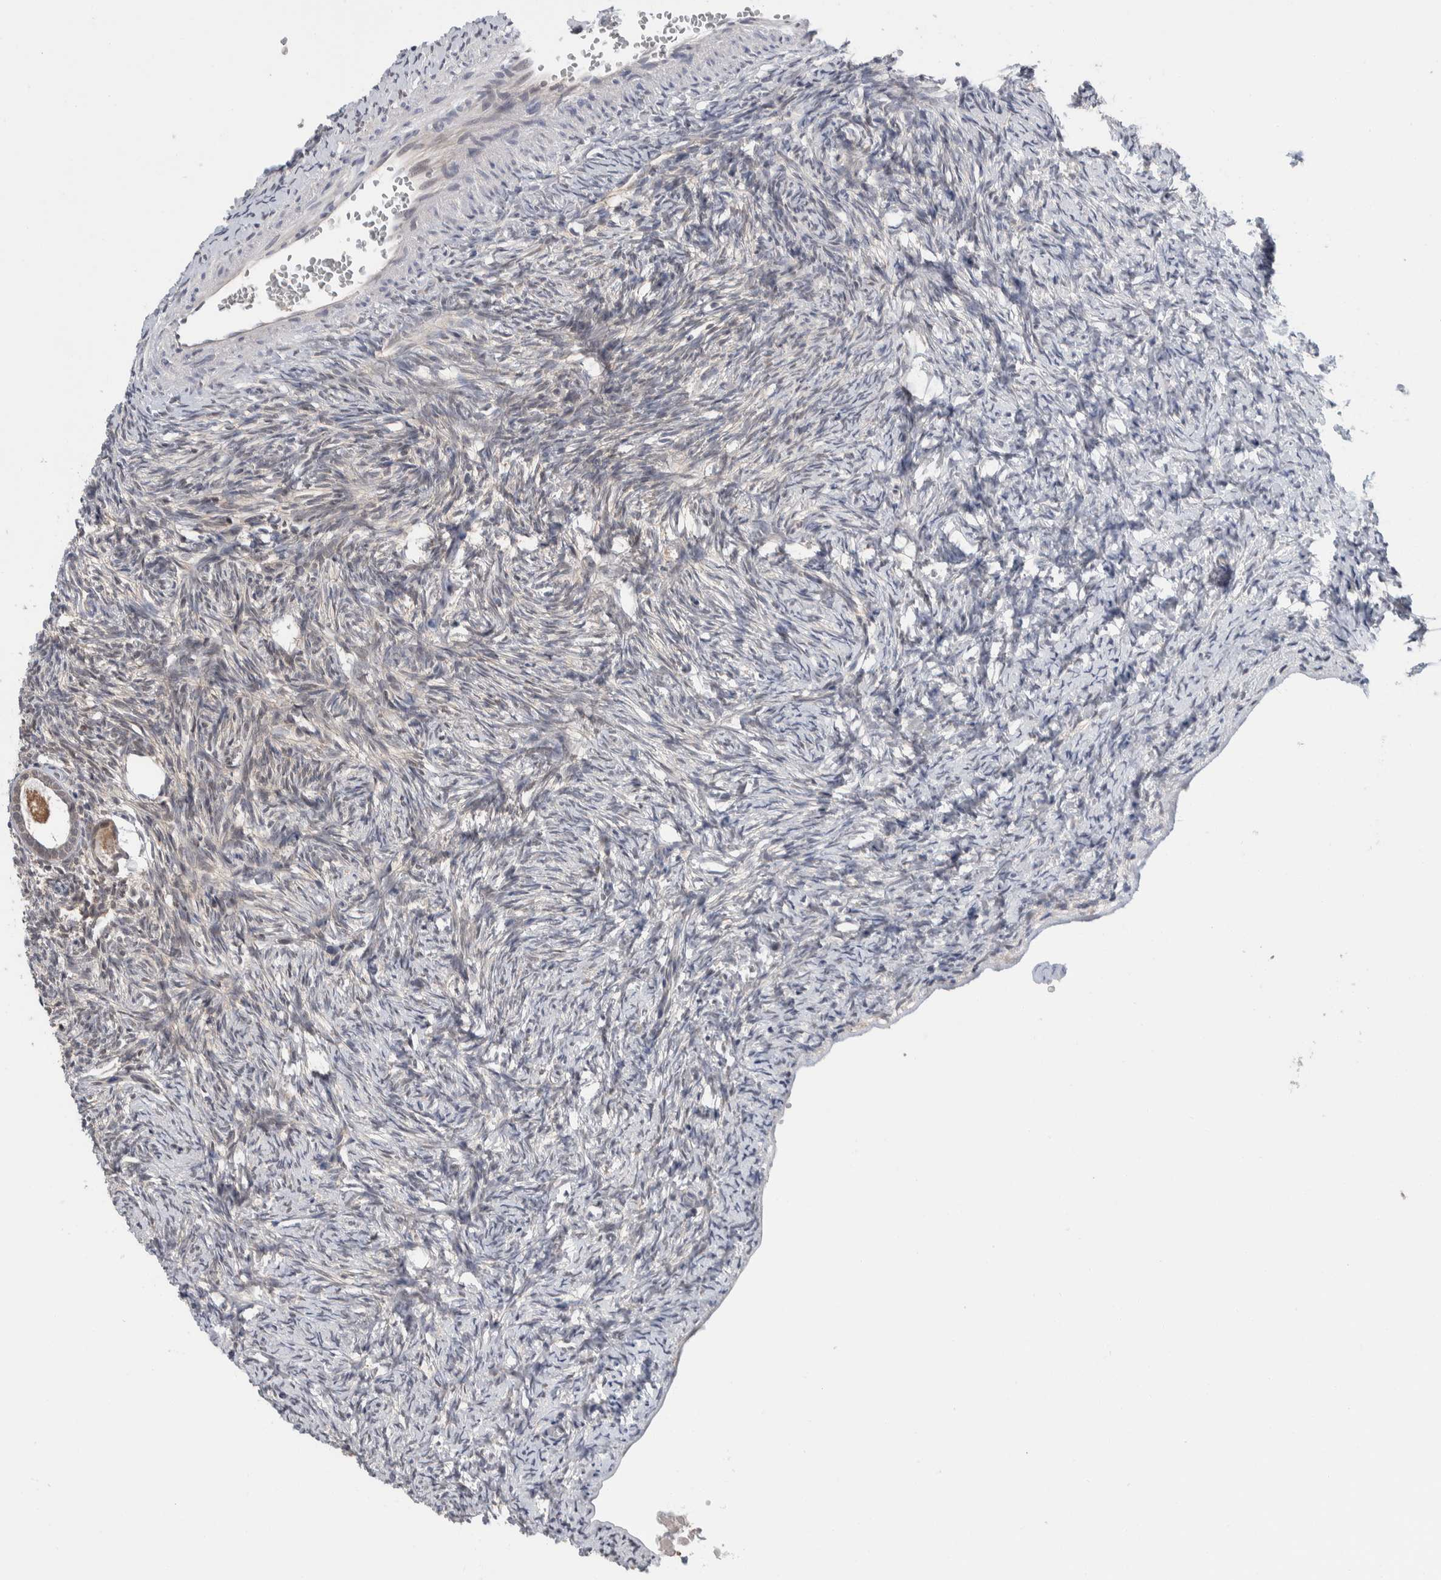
{"staining": {"intensity": "moderate", "quantity": ">75%", "location": "cytoplasmic/membranous"}, "tissue": "ovary", "cell_type": "Follicle cells", "image_type": "normal", "snomed": [{"axis": "morphology", "description": "Normal tissue, NOS"}, {"axis": "topography", "description": "Ovary"}], "caption": "Protein analysis of unremarkable ovary shows moderate cytoplasmic/membranous staining in approximately >75% of follicle cells. Ihc stains the protein of interest in brown and the nuclei are stained blue.", "gene": "SHPK", "patient": {"sex": "female", "age": 34}}